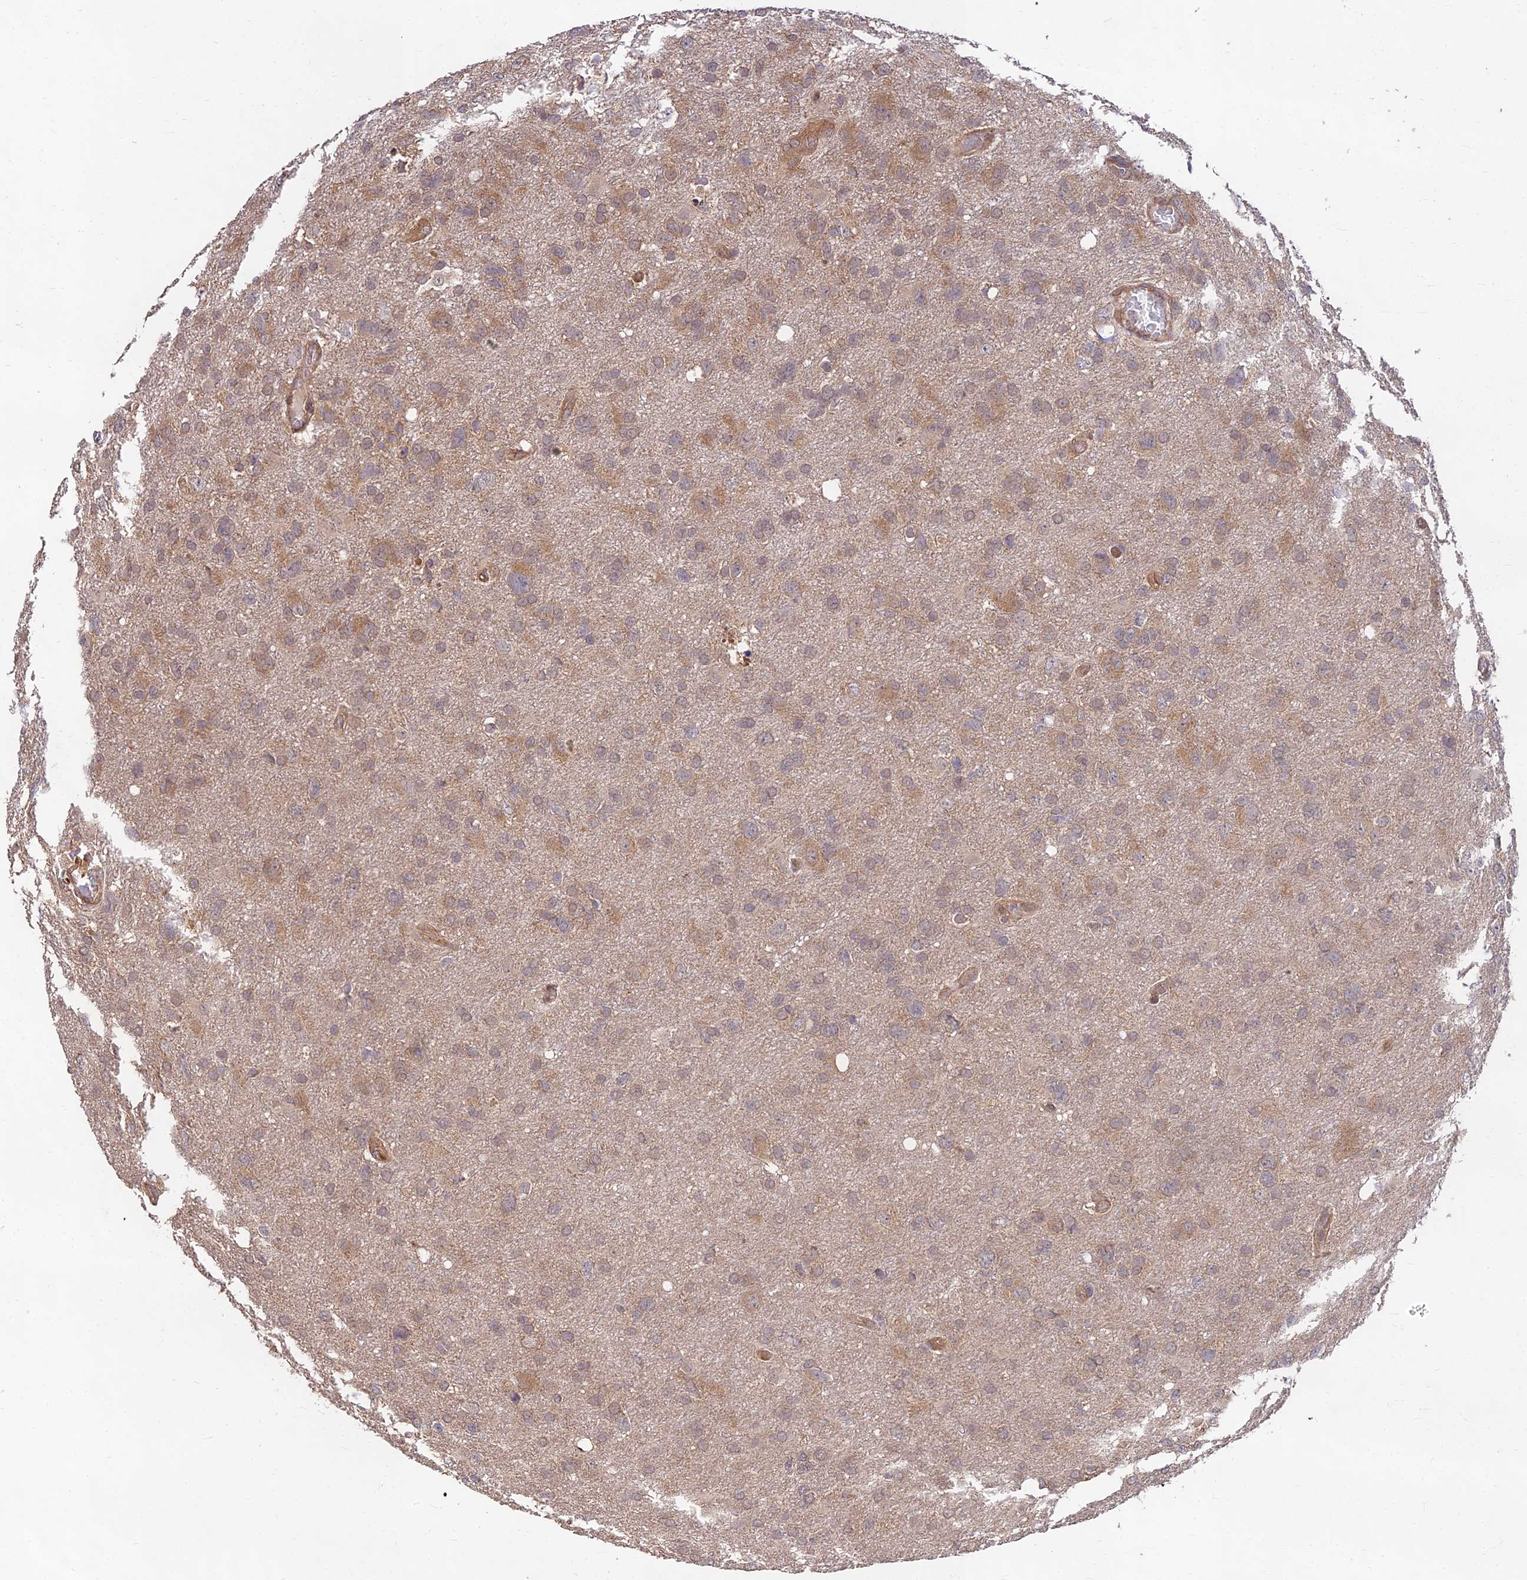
{"staining": {"intensity": "moderate", "quantity": "<25%", "location": "cytoplasmic/membranous"}, "tissue": "glioma", "cell_type": "Tumor cells", "image_type": "cancer", "snomed": [{"axis": "morphology", "description": "Glioma, malignant, High grade"}, {"axis": "topography", "description": "Brain"}], "caption": "Glioma stained with DAB immunohistochemistry (IHC) displays low levels of moderate cytoplasmic/membranous staining in about <25% of tumor cells.", "gene": "MKKS", "patient": {"sex": "male", "age": 61}}